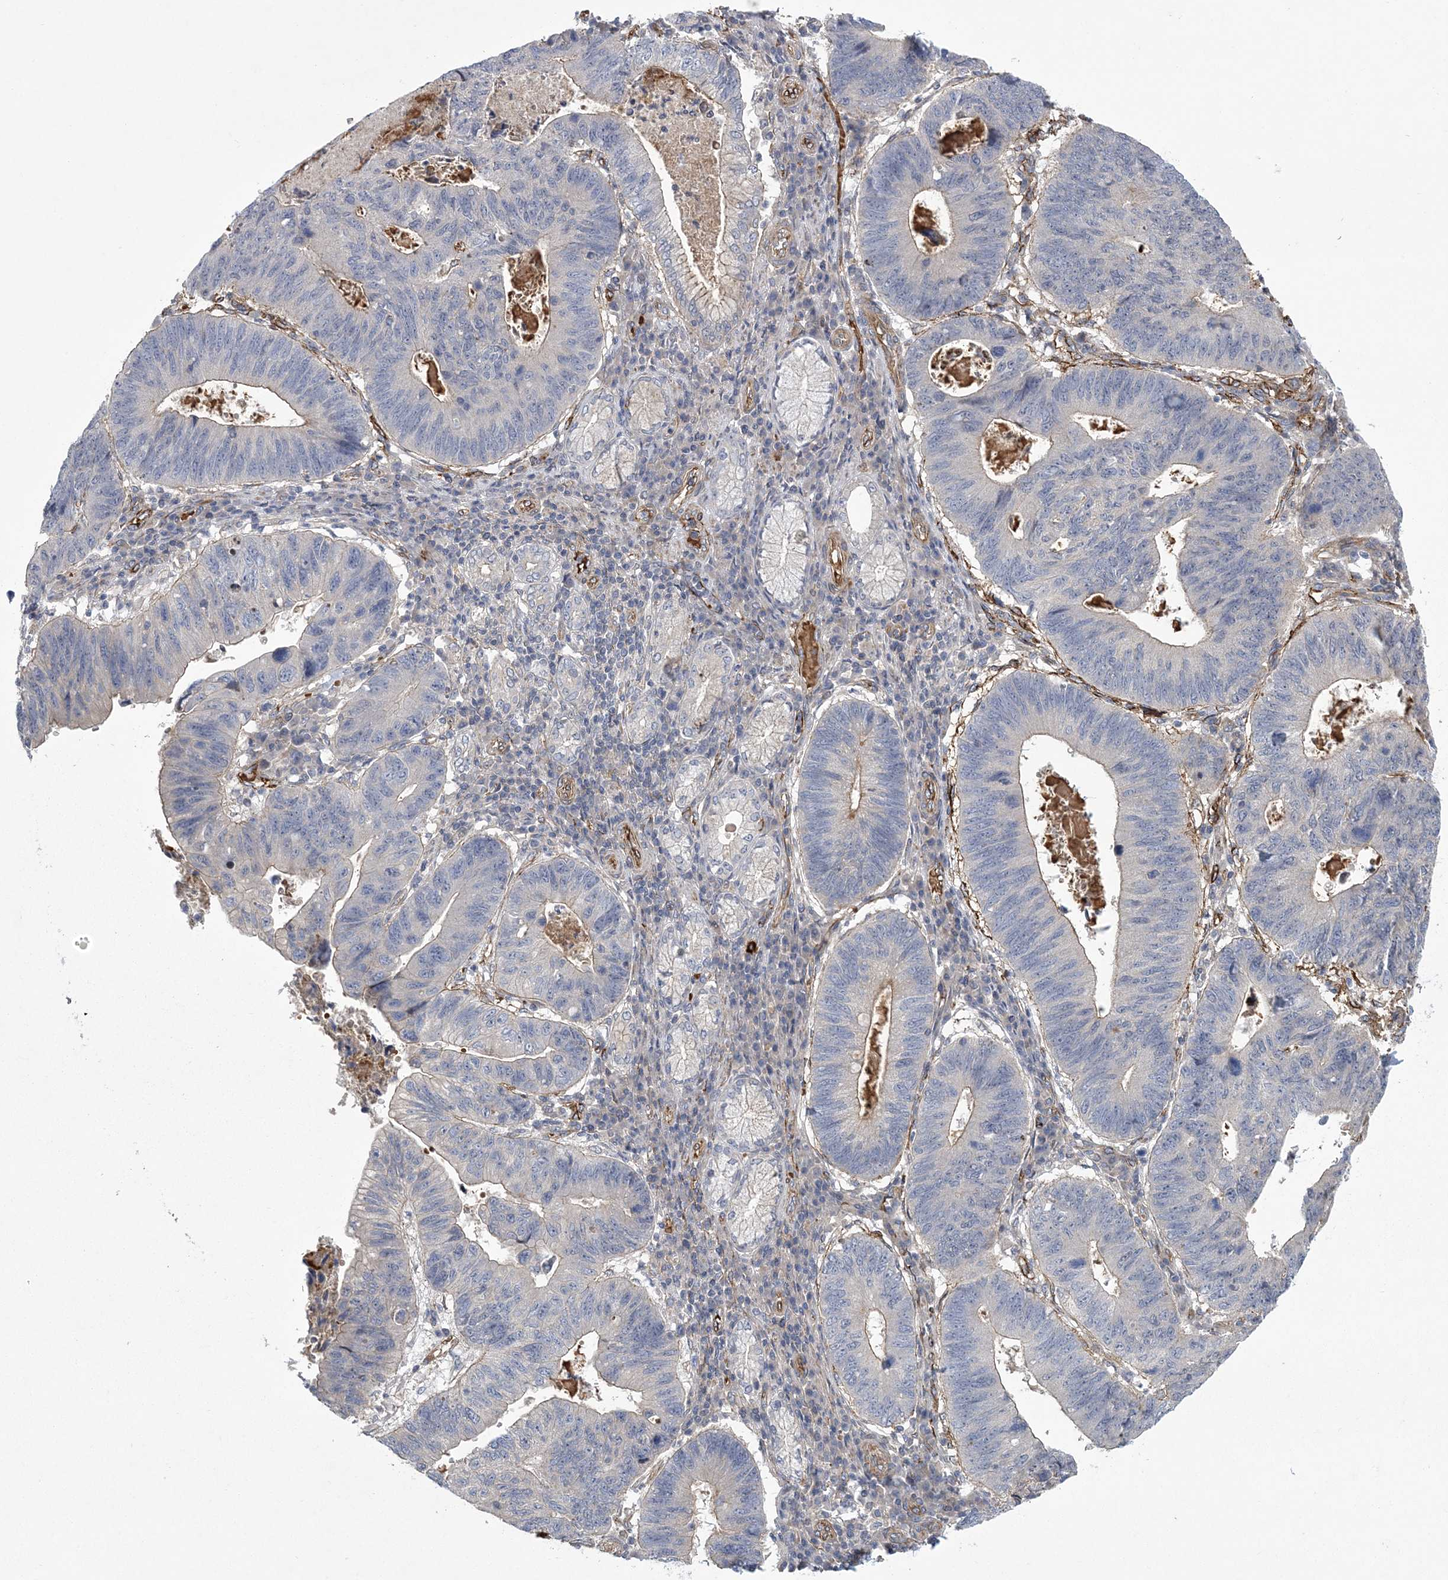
{"staining": {"intensity": "weak", "quantity": "<25%", "location": "cytoplasmic/membranous"}, "tissue": "stomach cancer", "cell_type": "Tumor cells", "image_type": "cancer", "snomed": [{"axis": "morphology", "description": "Adenocarcinoma, NOS"}, {"axis": "topography", "description": "Stomach"}], "caption": "IHC of adenocarcinoma (stomach) reveals no staining in tumor cells.", "gene": "CALN1", "patient": {"sex": "male", "age": 59}}